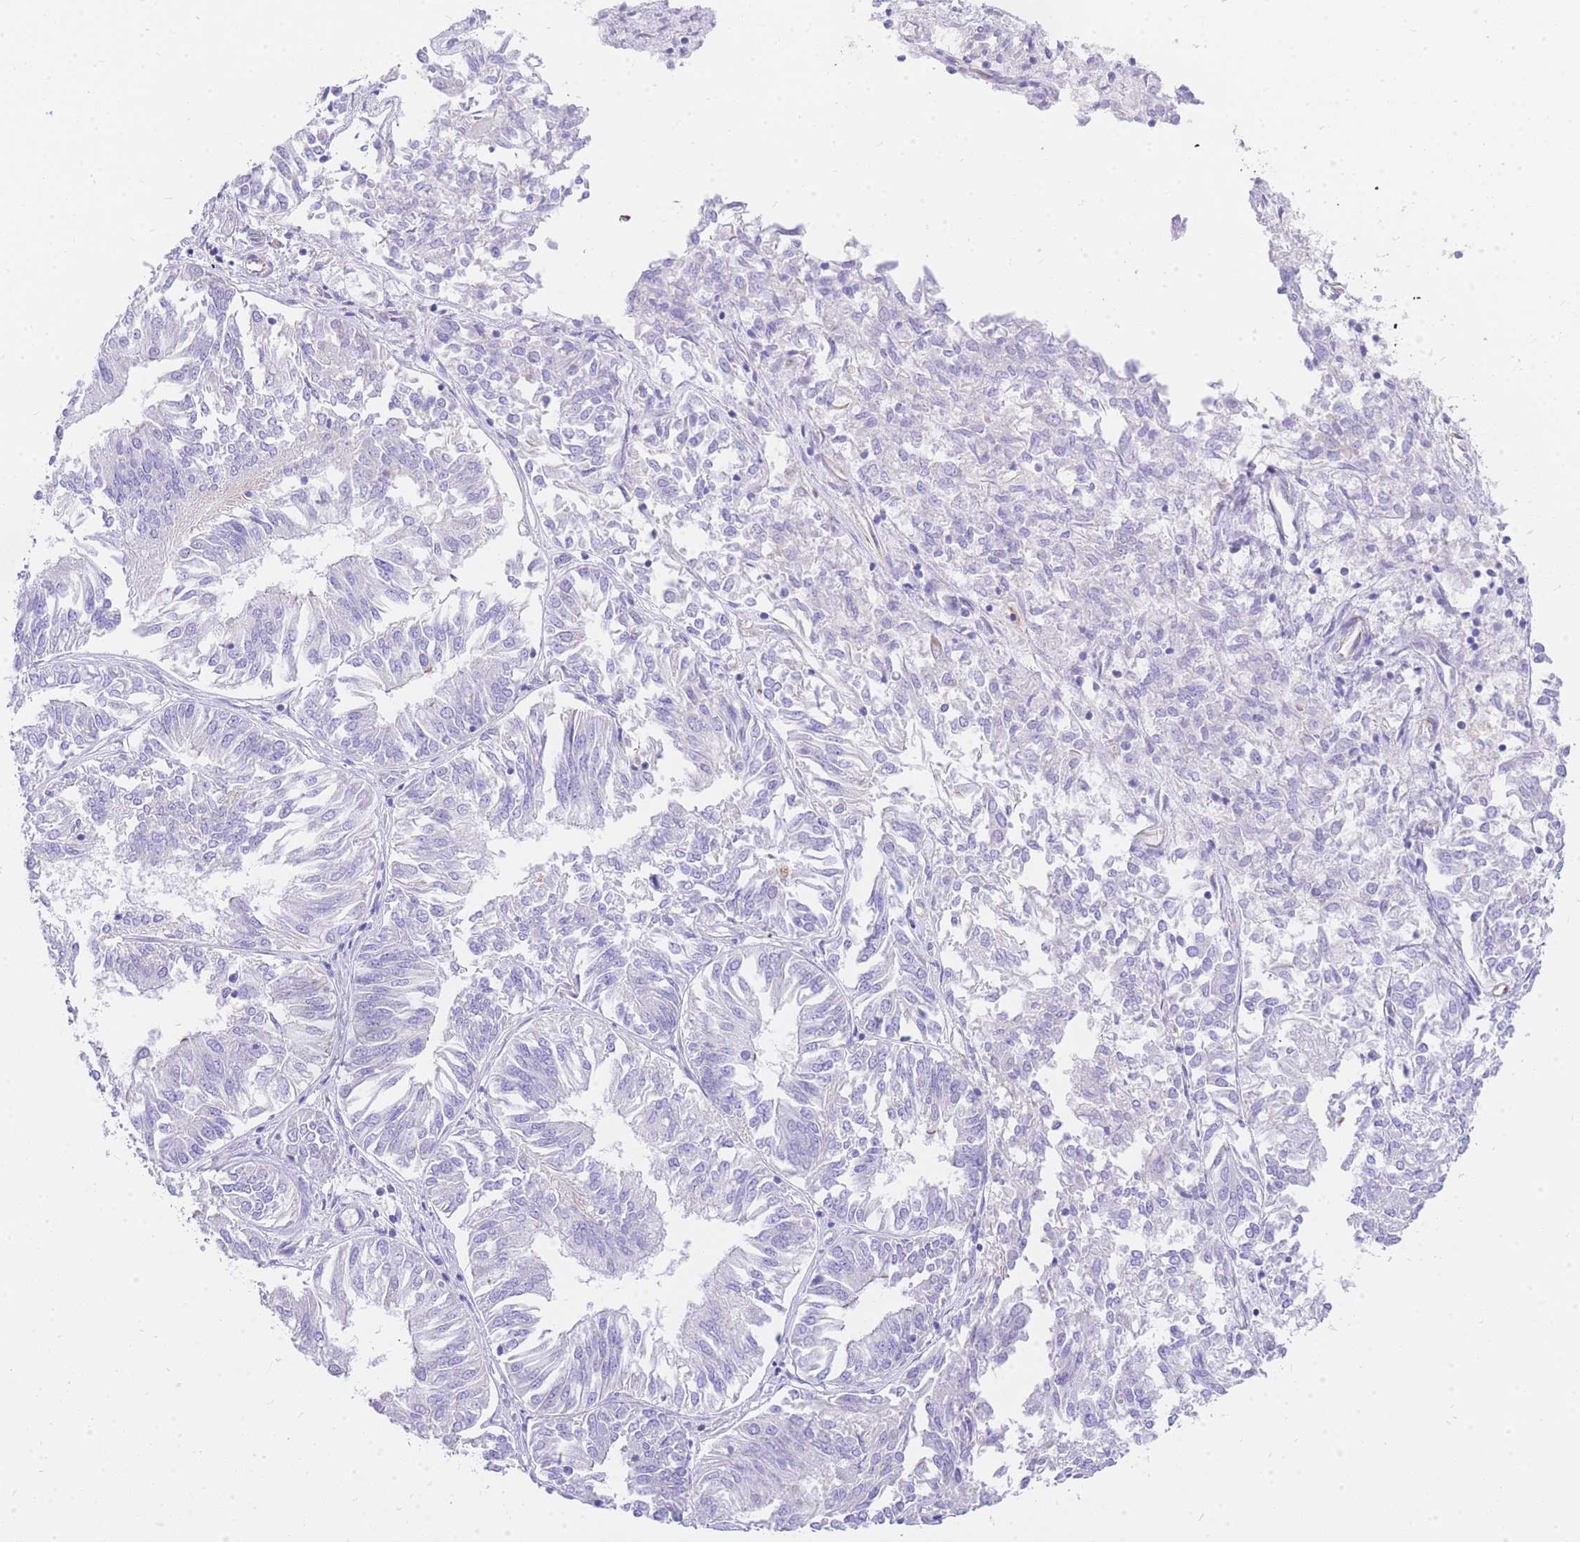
{"staining": {"intensity": "negative", "quantity": "none", "location": "none"}, "tissue": "endometrial cancer", "cell_type": "Tumor cells", "image_type": "cancer", "snomed": [{"axis": "morphology", "description": "Adenocarcinoma, NOS"}, {"axis": "topography", "description": "Endometrium"}], "caption": "Protein analysis of endometrial adenocarcinoma shows no significant positivity in tumor cells.", "gene": "SRSF12", "patient": {"sex": "female", "age": 58}}